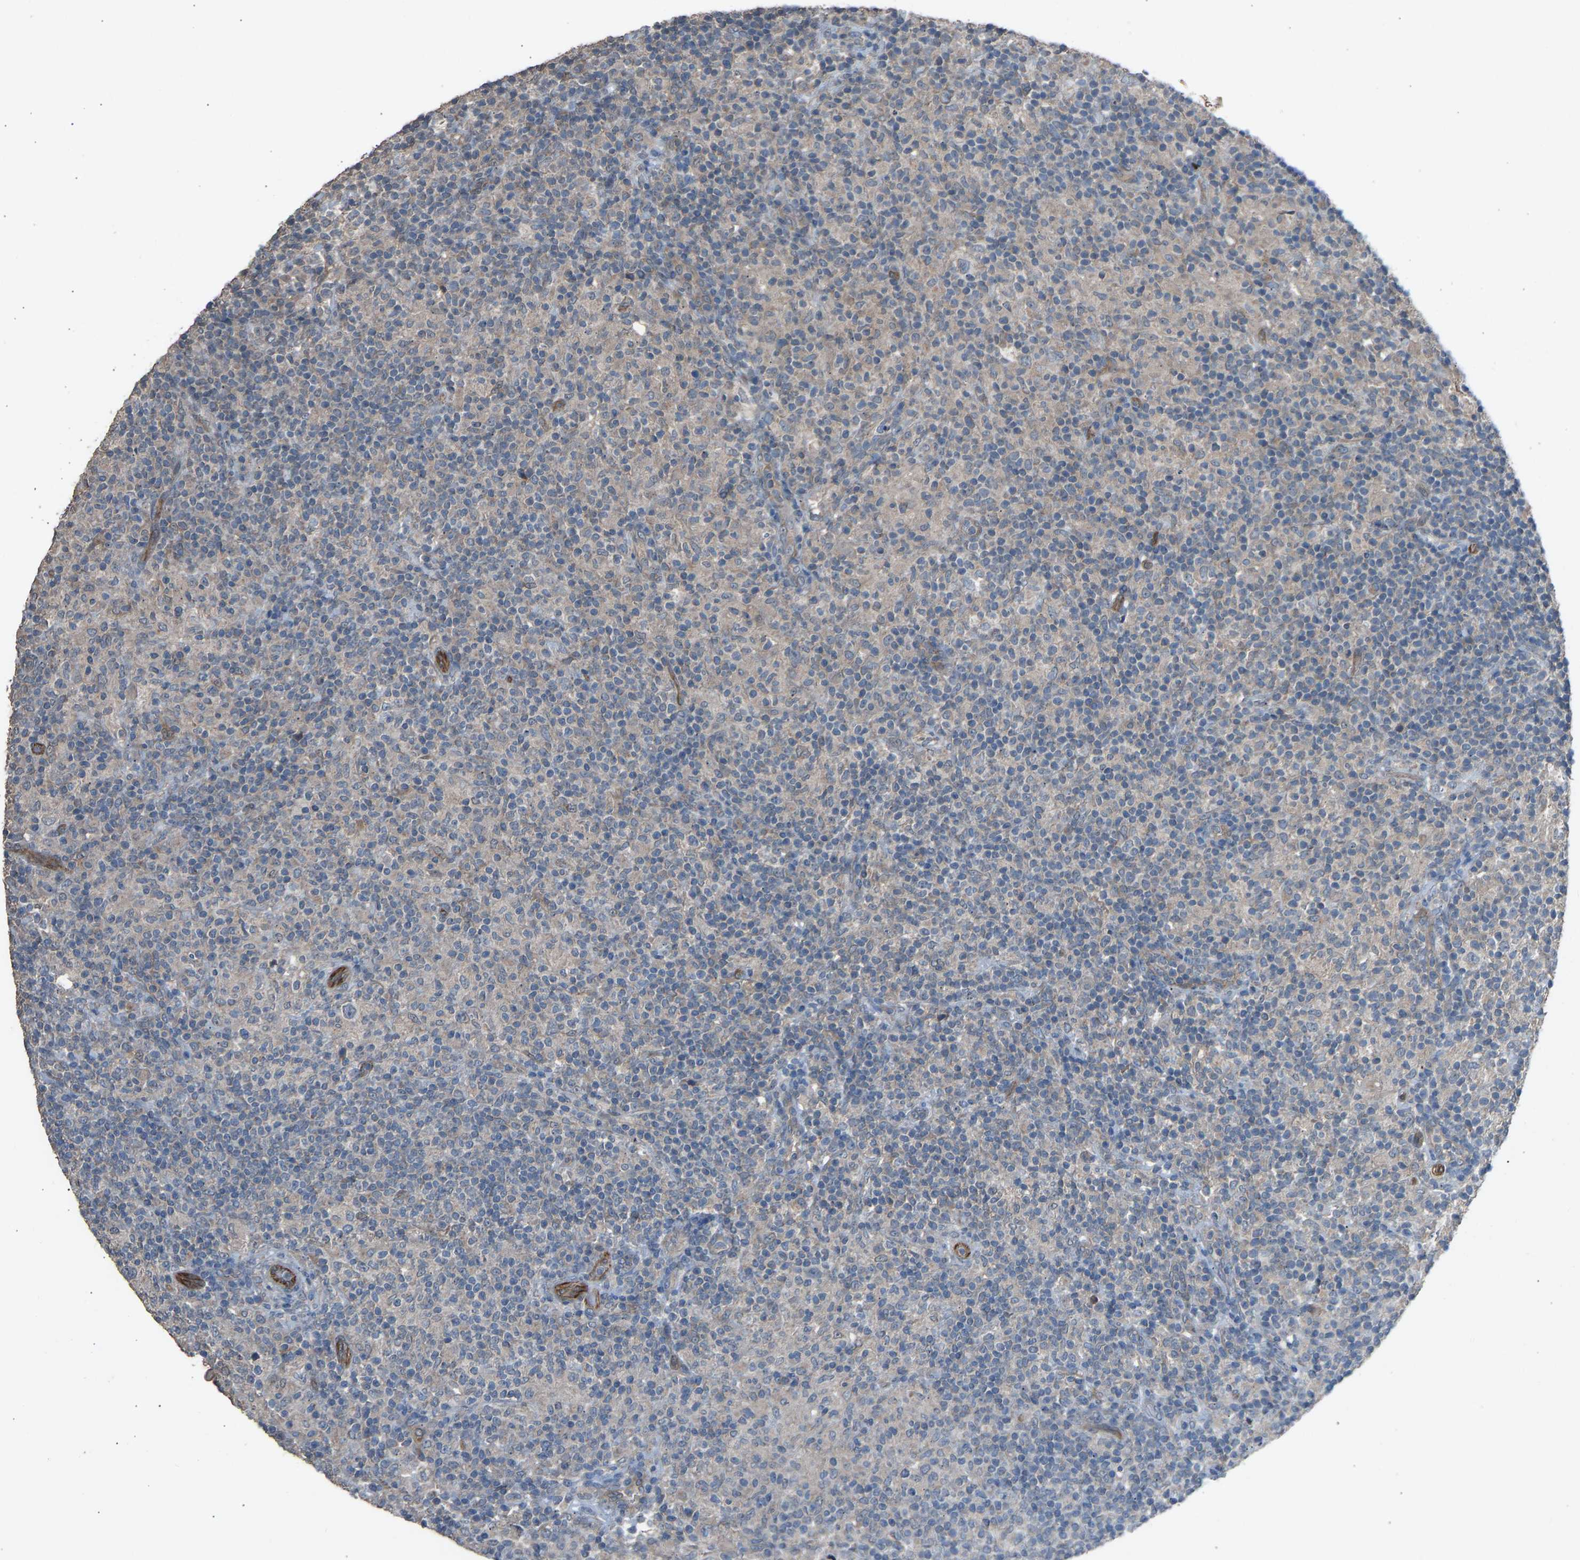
{"staining": {"intensity": "negative", "quantity": "none", "location": "none"}, "tissue": "lymphoma", "cell_type": "Tumor cells", "image_type": "cancer", "snomed": [{"axis": "morphology", "description": "Hodgkin's disease, NOS"}, {"axis": "topography", "description": "Lymph node"}], "caption": "The immunohistochemistry (IHC) photomicrograph has no significant staining in tumor cells of Hodgkin's disease tissue.", "gene": "SLC43A1", "patient": {"sex": "male", "age": 70}}